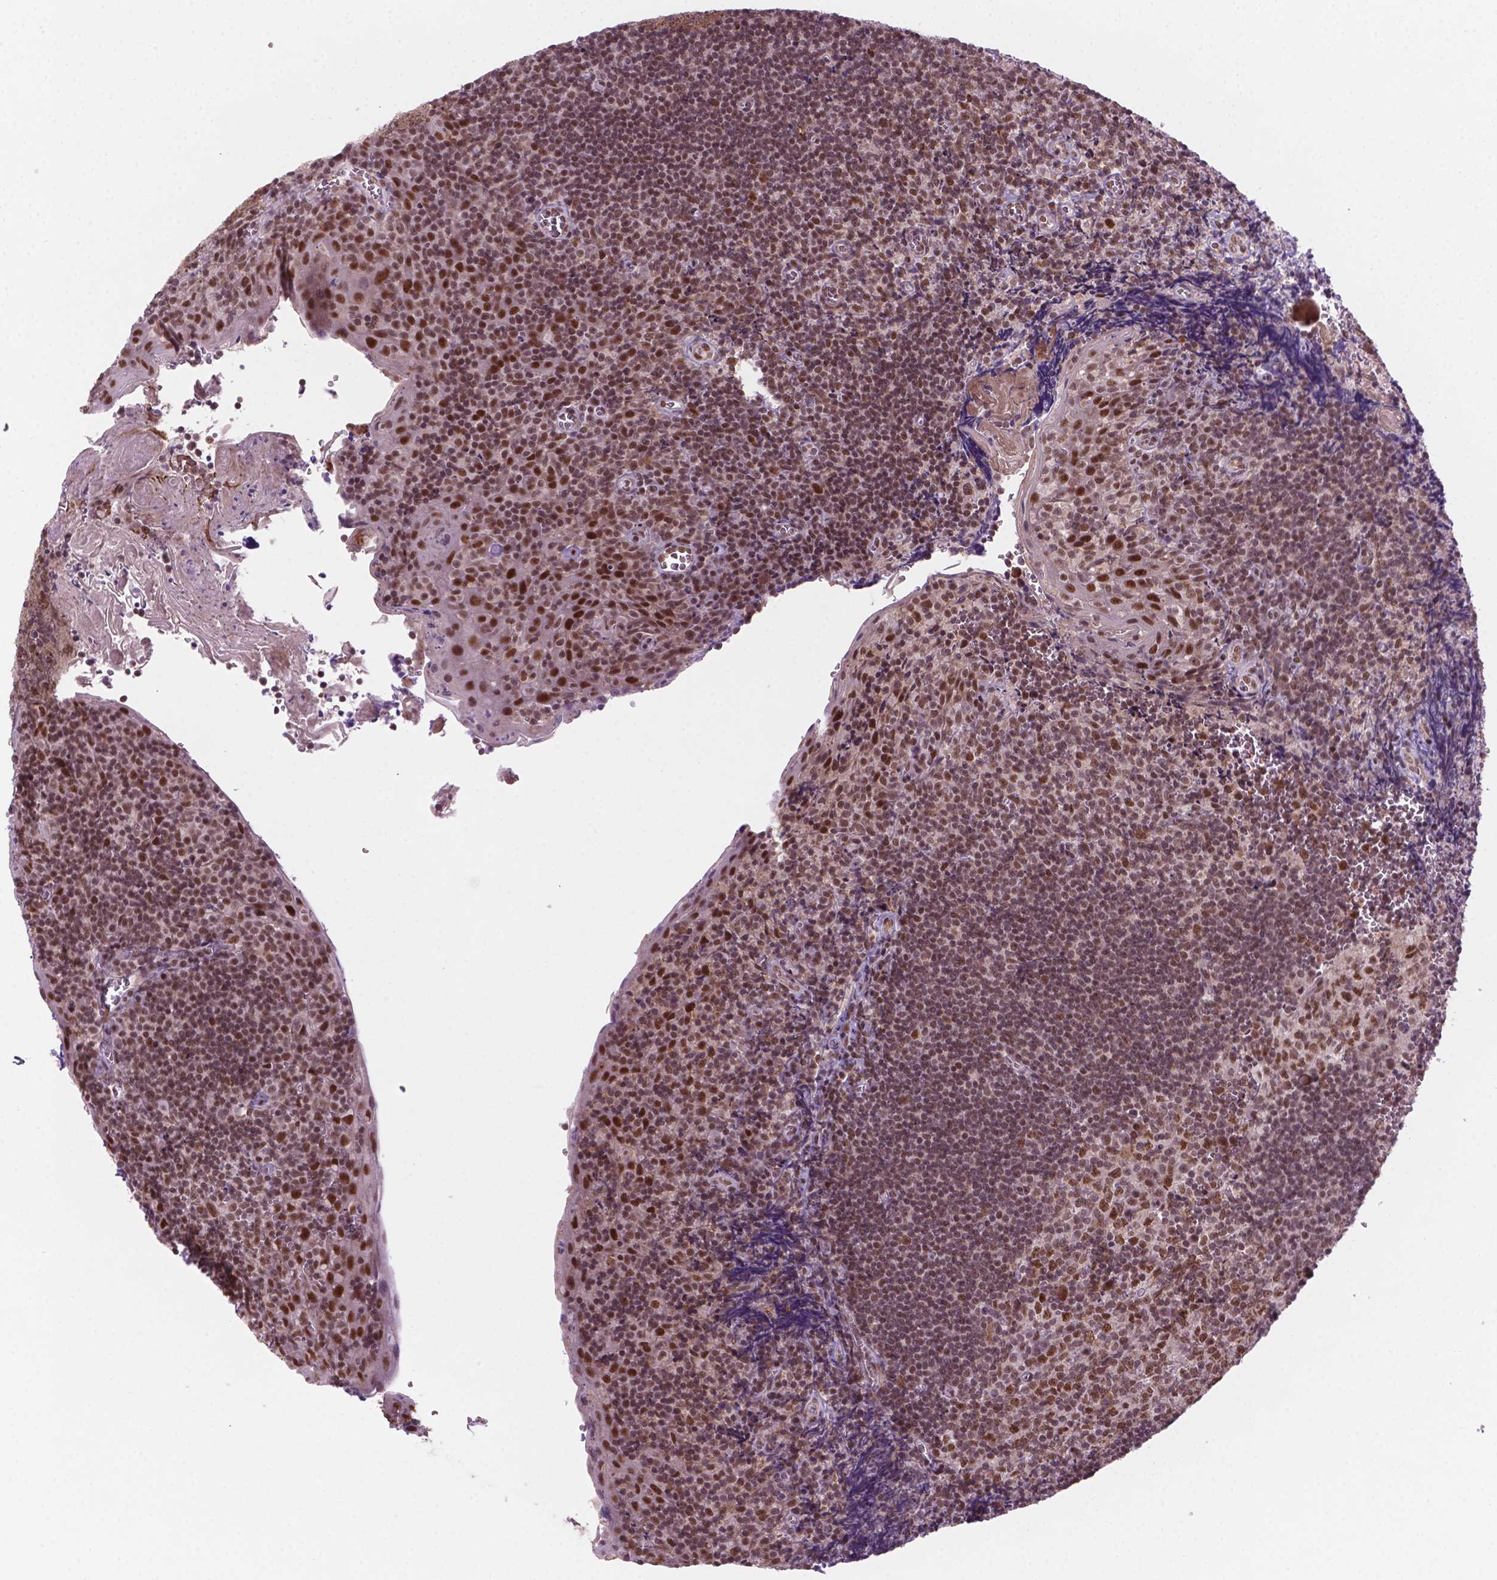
{"staining": {"intensity": "moderate", "quantity": ">75%", "location": "nuclear"}, "tissue": "tonsil", "cell_type": "Germinal center cells", "image_type": "normal", "snomed": [{"axis": "morphology", "description": "Normal tissue, NOS"}, {"axis": "morphology", "description": "Inflammation, NOS"}, {"axis": "topography", "description": "Tonsil"}], "caption": "DAB immunohistochemical staining of benign tonsil shows moderate nuclear protein expression in about >75% of germinal center cells. Immunohistochemistry (ihc) stains the protein in brown and the nuclei are stained blue.", "gene": "PHAX", "patient": {"sex": "female", "age": 31}}